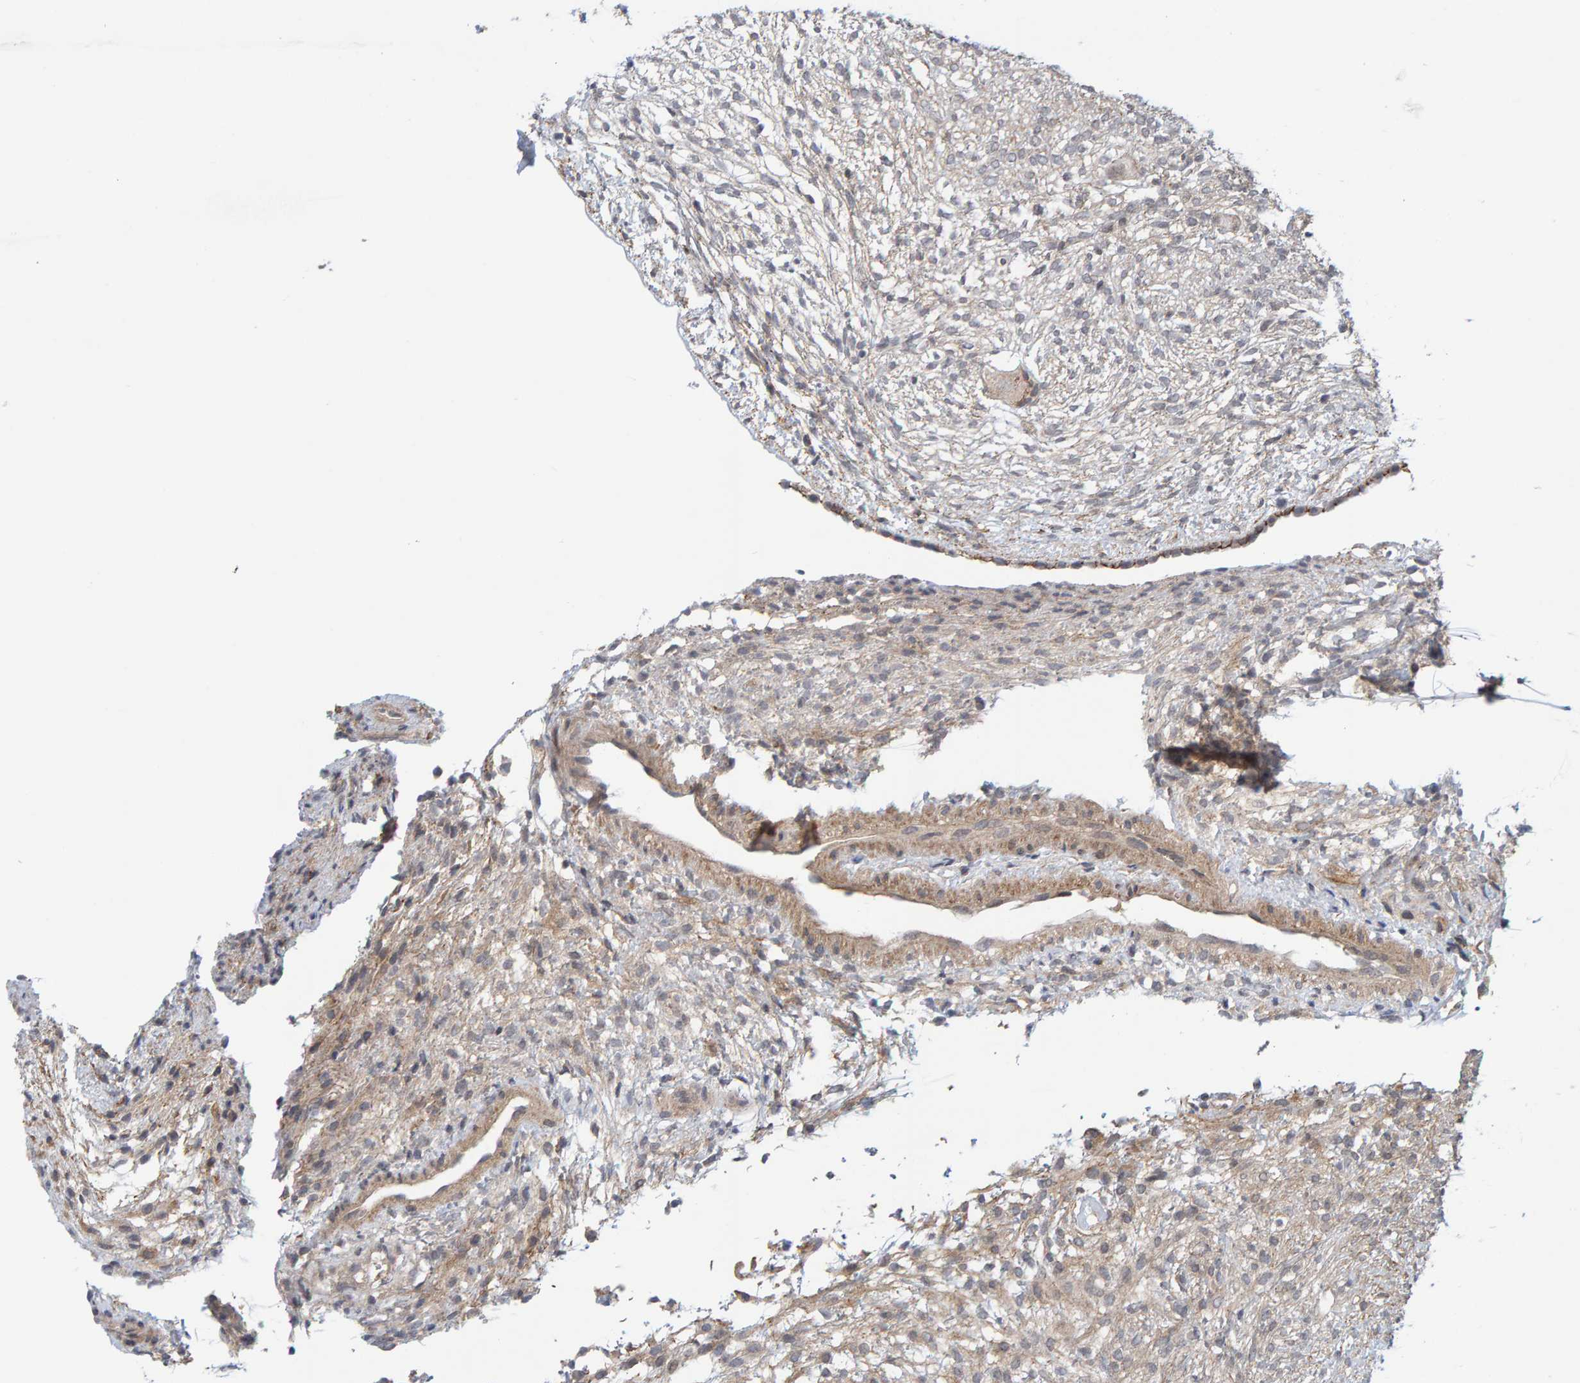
{"staining": {"intensity": "weak", "quantity": "<25%", "location": "cytoplasmic/membranous"}, "tissue": "ovary", "cell_type": "Follicle cells", "image_type": "normal", "snomed": [{"axis": "morphology", "description": "Normal tissue, NOS"}, {"axis": "morphology", "description": "Cyst, NOS"}, {"axis": "topography", "description": "Ovary"}], "caption": "A high-resolution micrograph shows IHC staining of benign ovary, which shows no significant staining in follicle cells.", "gene": "CDH2", "patient": {"sex": "female", "age": 18}}